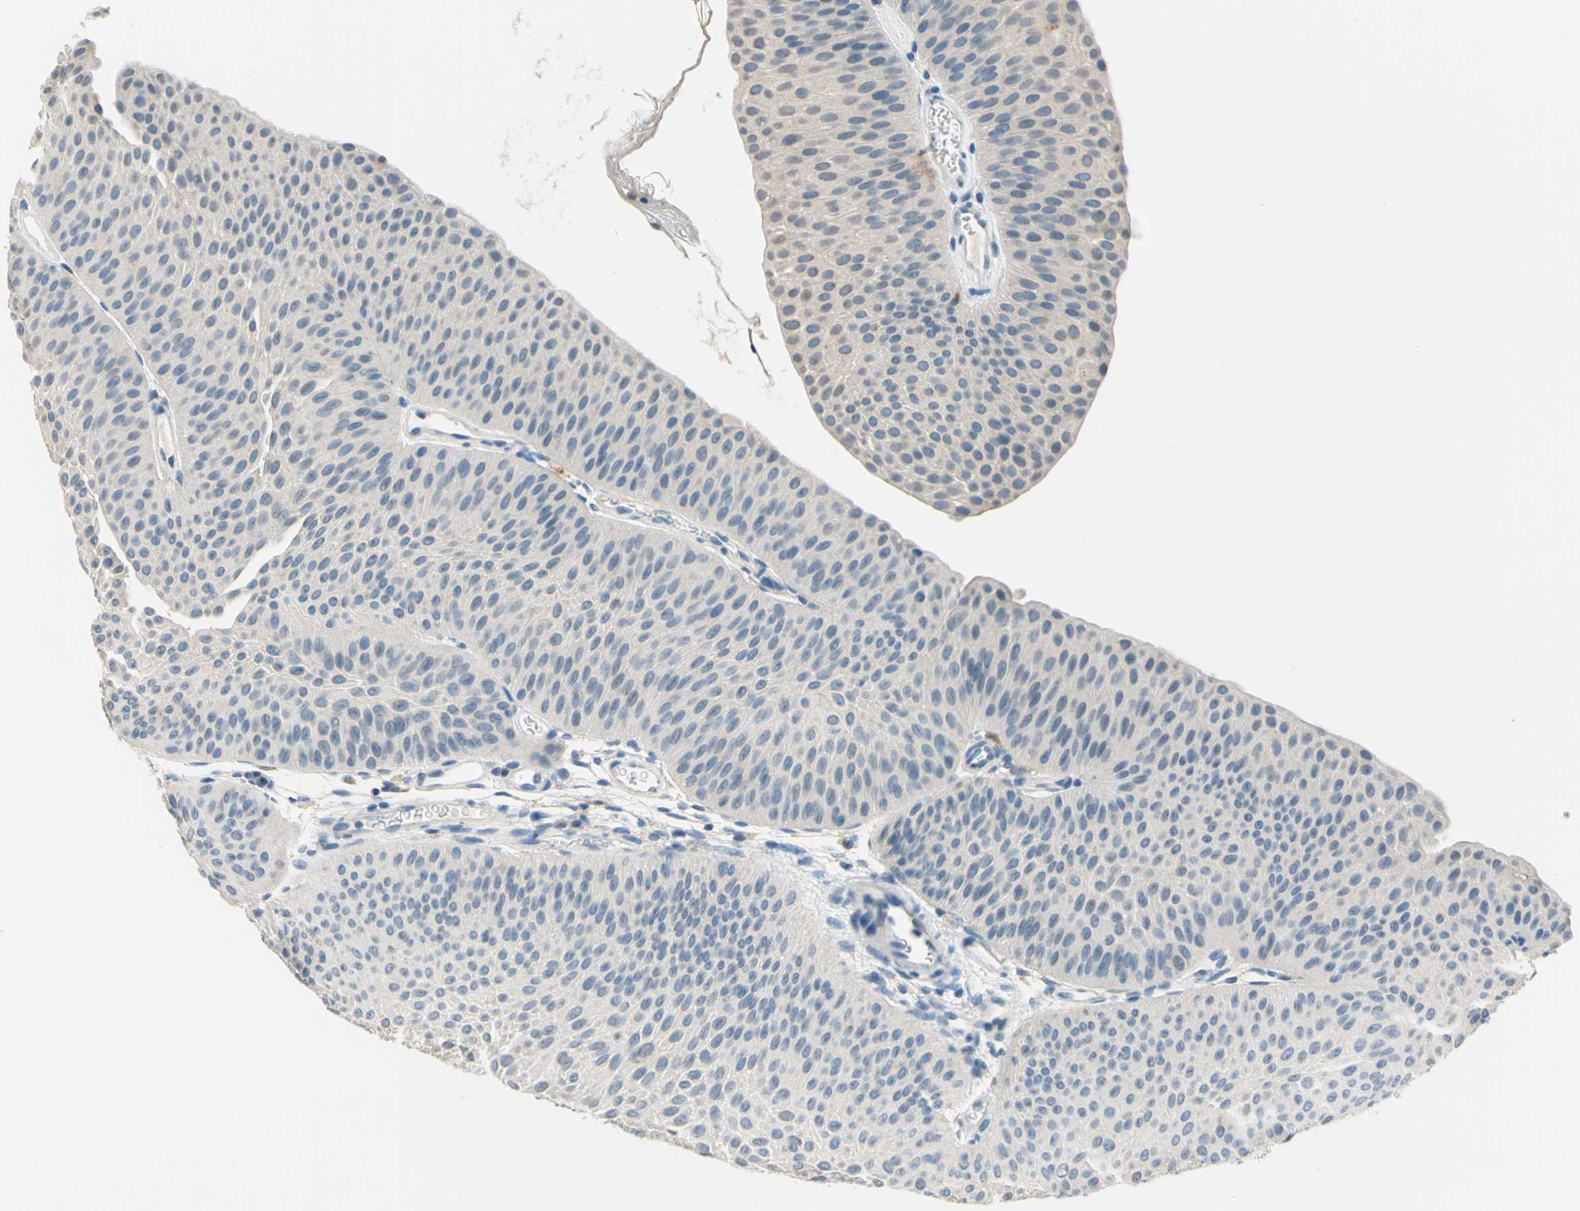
{"staining": {"intensity": "negative", "quantity": "none", "location": "none"}, "tissue": "urothelial cancer", "cell_type": "Tumor cells", "image_type": "cancer", "snomed": [{"axis": "morphology", "description": "Urothelial carcinoma, Low grade"}, {"axis": "topography", "description": "Urinary bladder"}], "caption": "Immunohistochemical staining of human urothelial cancer exhibits no significant expression in tumor cells. (Immunohistochemistry (ihc), brightfield microscopy, high magnification).", "gene": "SIGLEC9", "patient": {"sex": "female", "age": 60}}